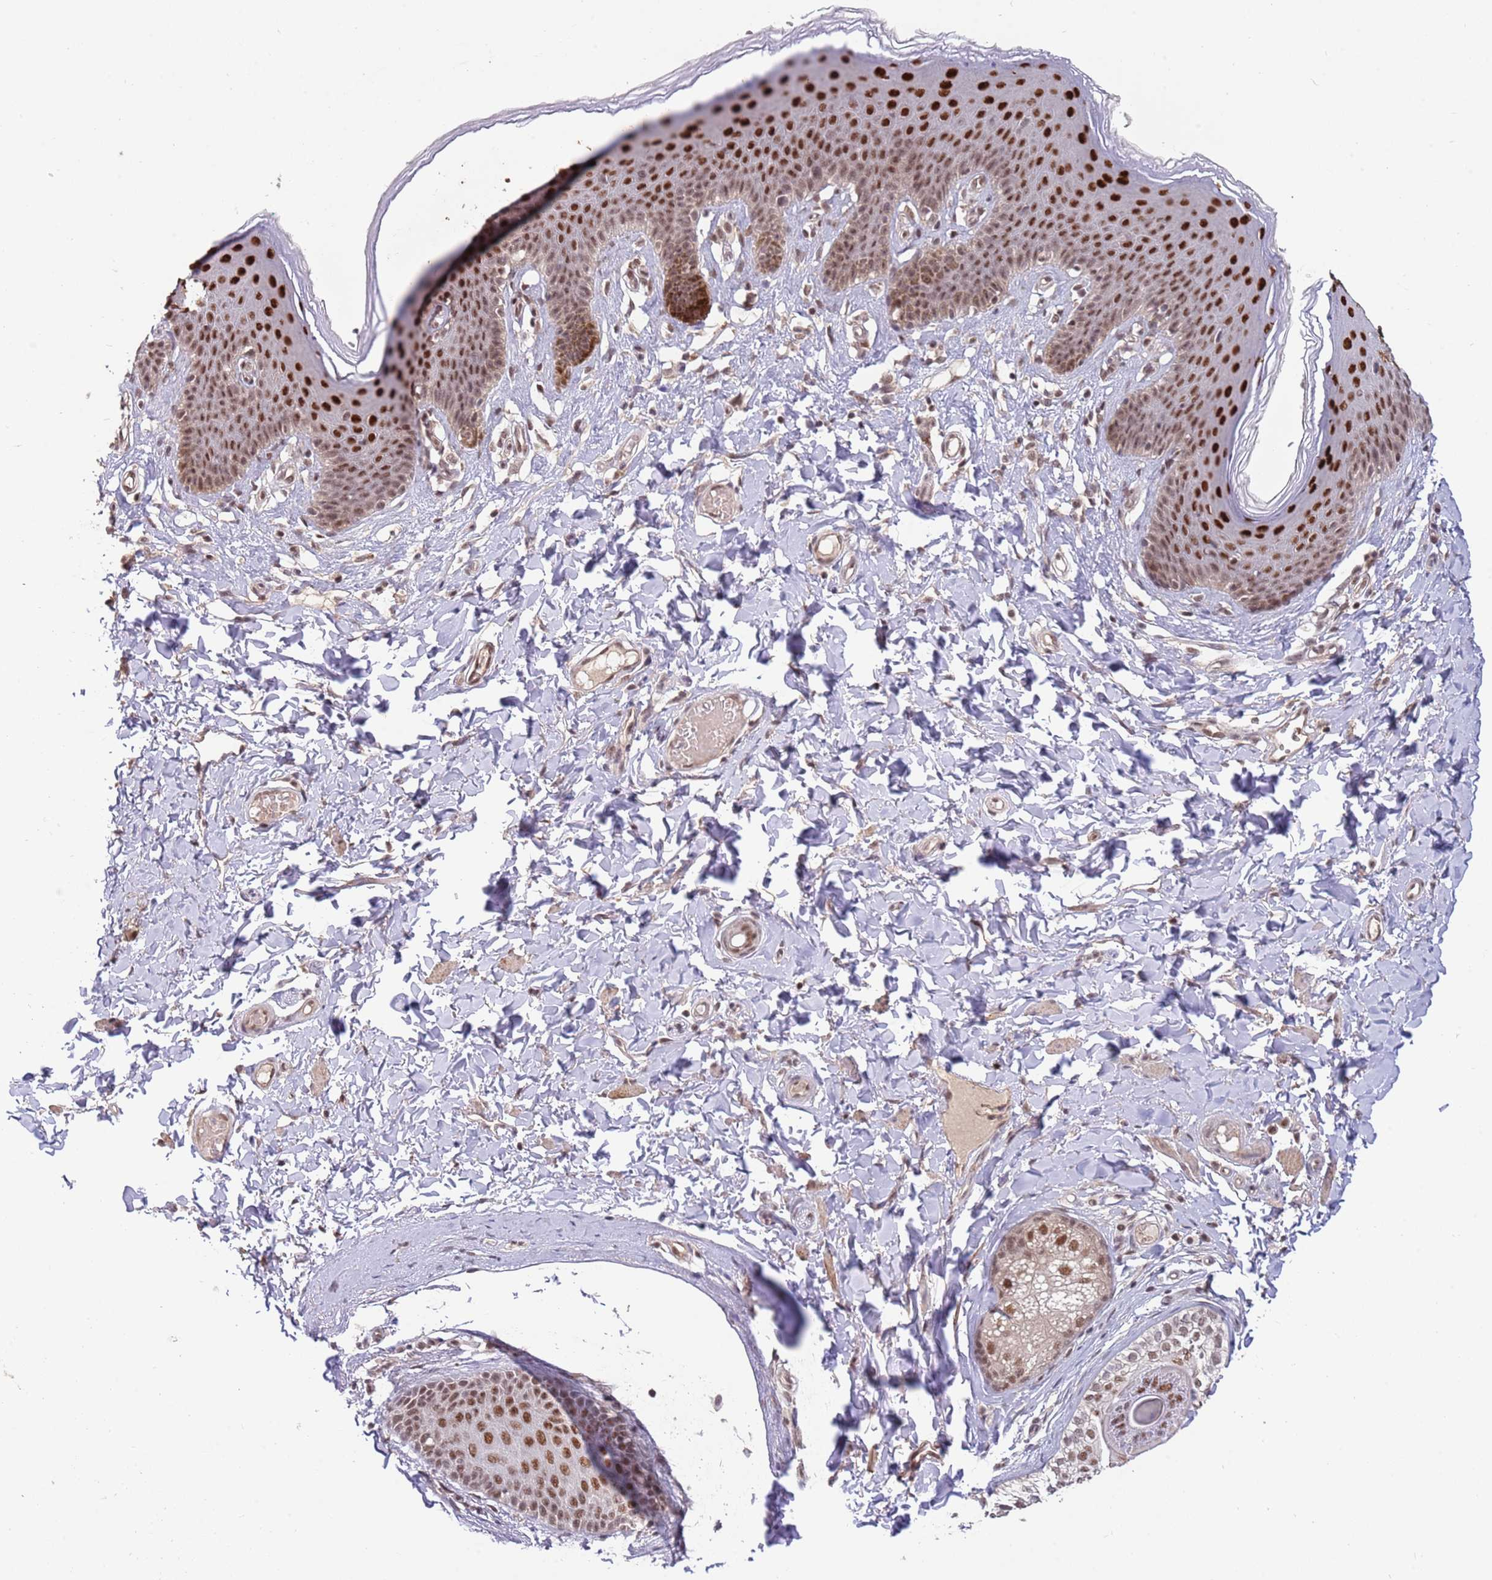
{"staining": {"intensity": "strong", "quantity": "25%-75%", "location": "nuclear"}, "tissue": "skin", "cell_type": "Epidermal cells", "image_type": "normal", "snomed": [{"axis": "morphology", "description": "Normal tissue, NOS"}, {"axis": "topography", "description": "Vulva"}], "caption": "This photomicrograph shows unremarkable skin stained with immunohistochemistry to label a protein in brown. The nuclear of epidermal cells show strong positivity for the protein. Nuclei are counter-stained blue.", "gene": "ZBTB7A", "patient": {"sex": "female", "age": 66}}